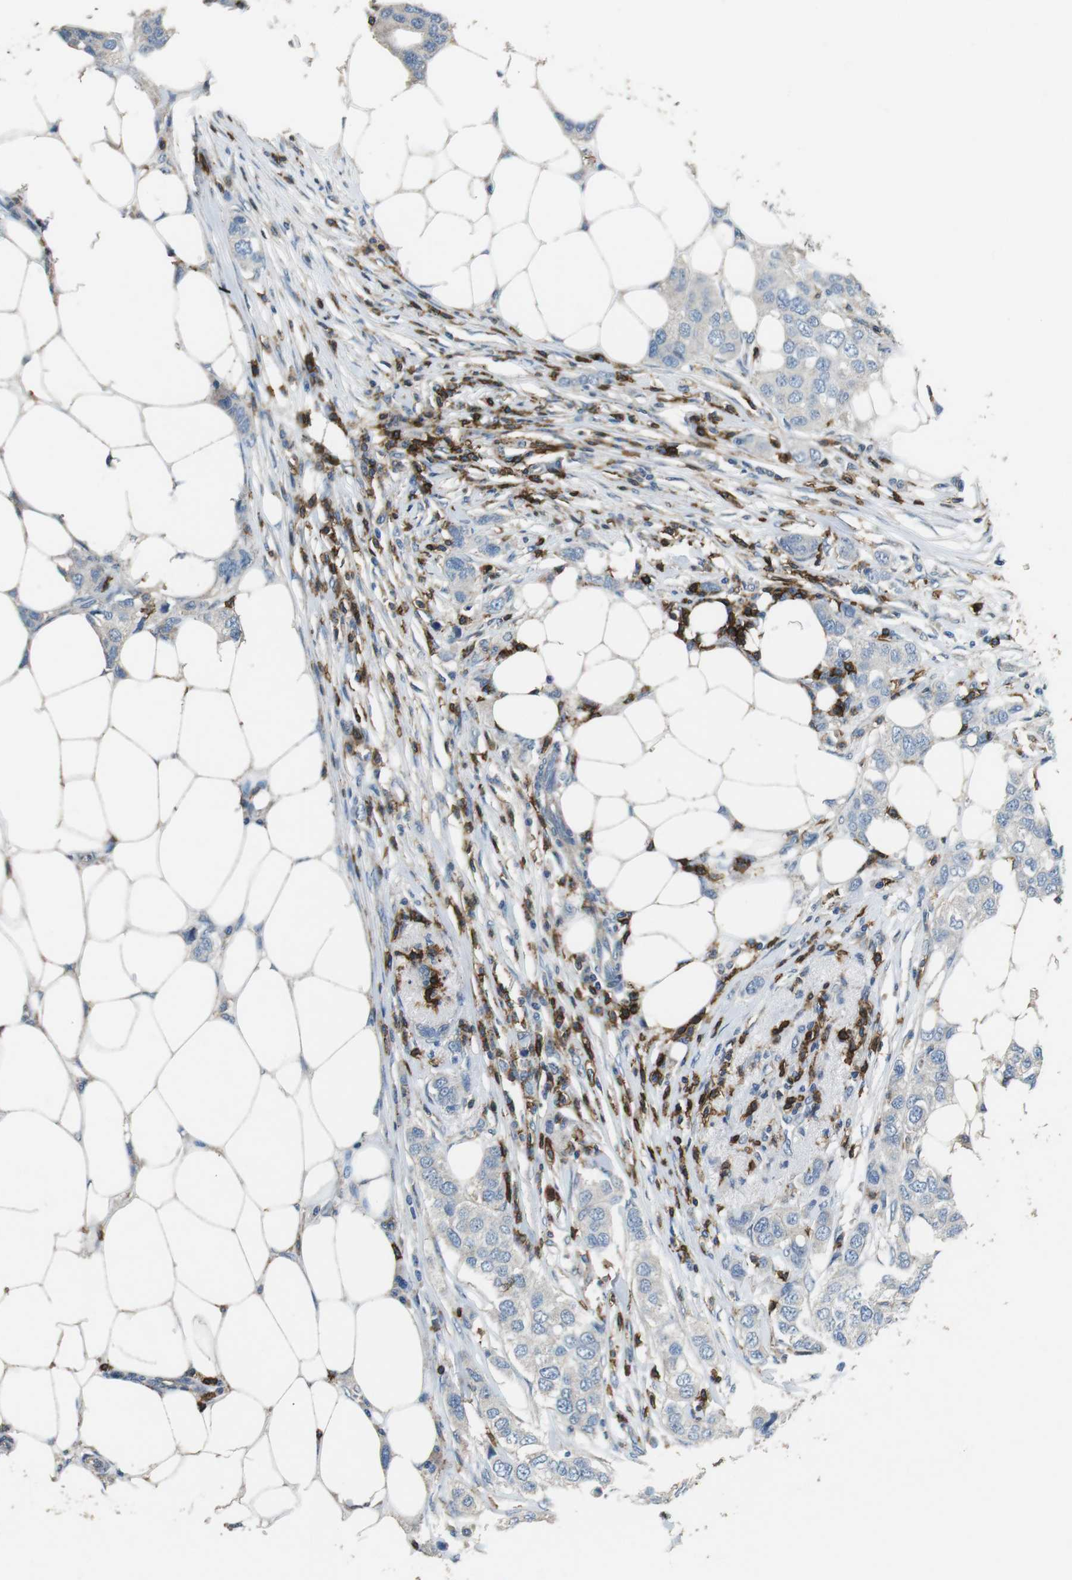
{"staining": {"intensity": "negative", "quantity": "none", "location": "none"}, "tissue": "breast cancer", "cell_type": "Tumor cells", "image_type": "cancer", "snomed": [{"axis": "morphology", "description": "Duct carcinoma"}, {"axis": "topography", "description": "Breast"}], "caption": "Immunohistochemistry of human breast cancer displays no staining in tumor cells.", "gene": "CD6", "patient": {"sex": "female", "age": 50}}